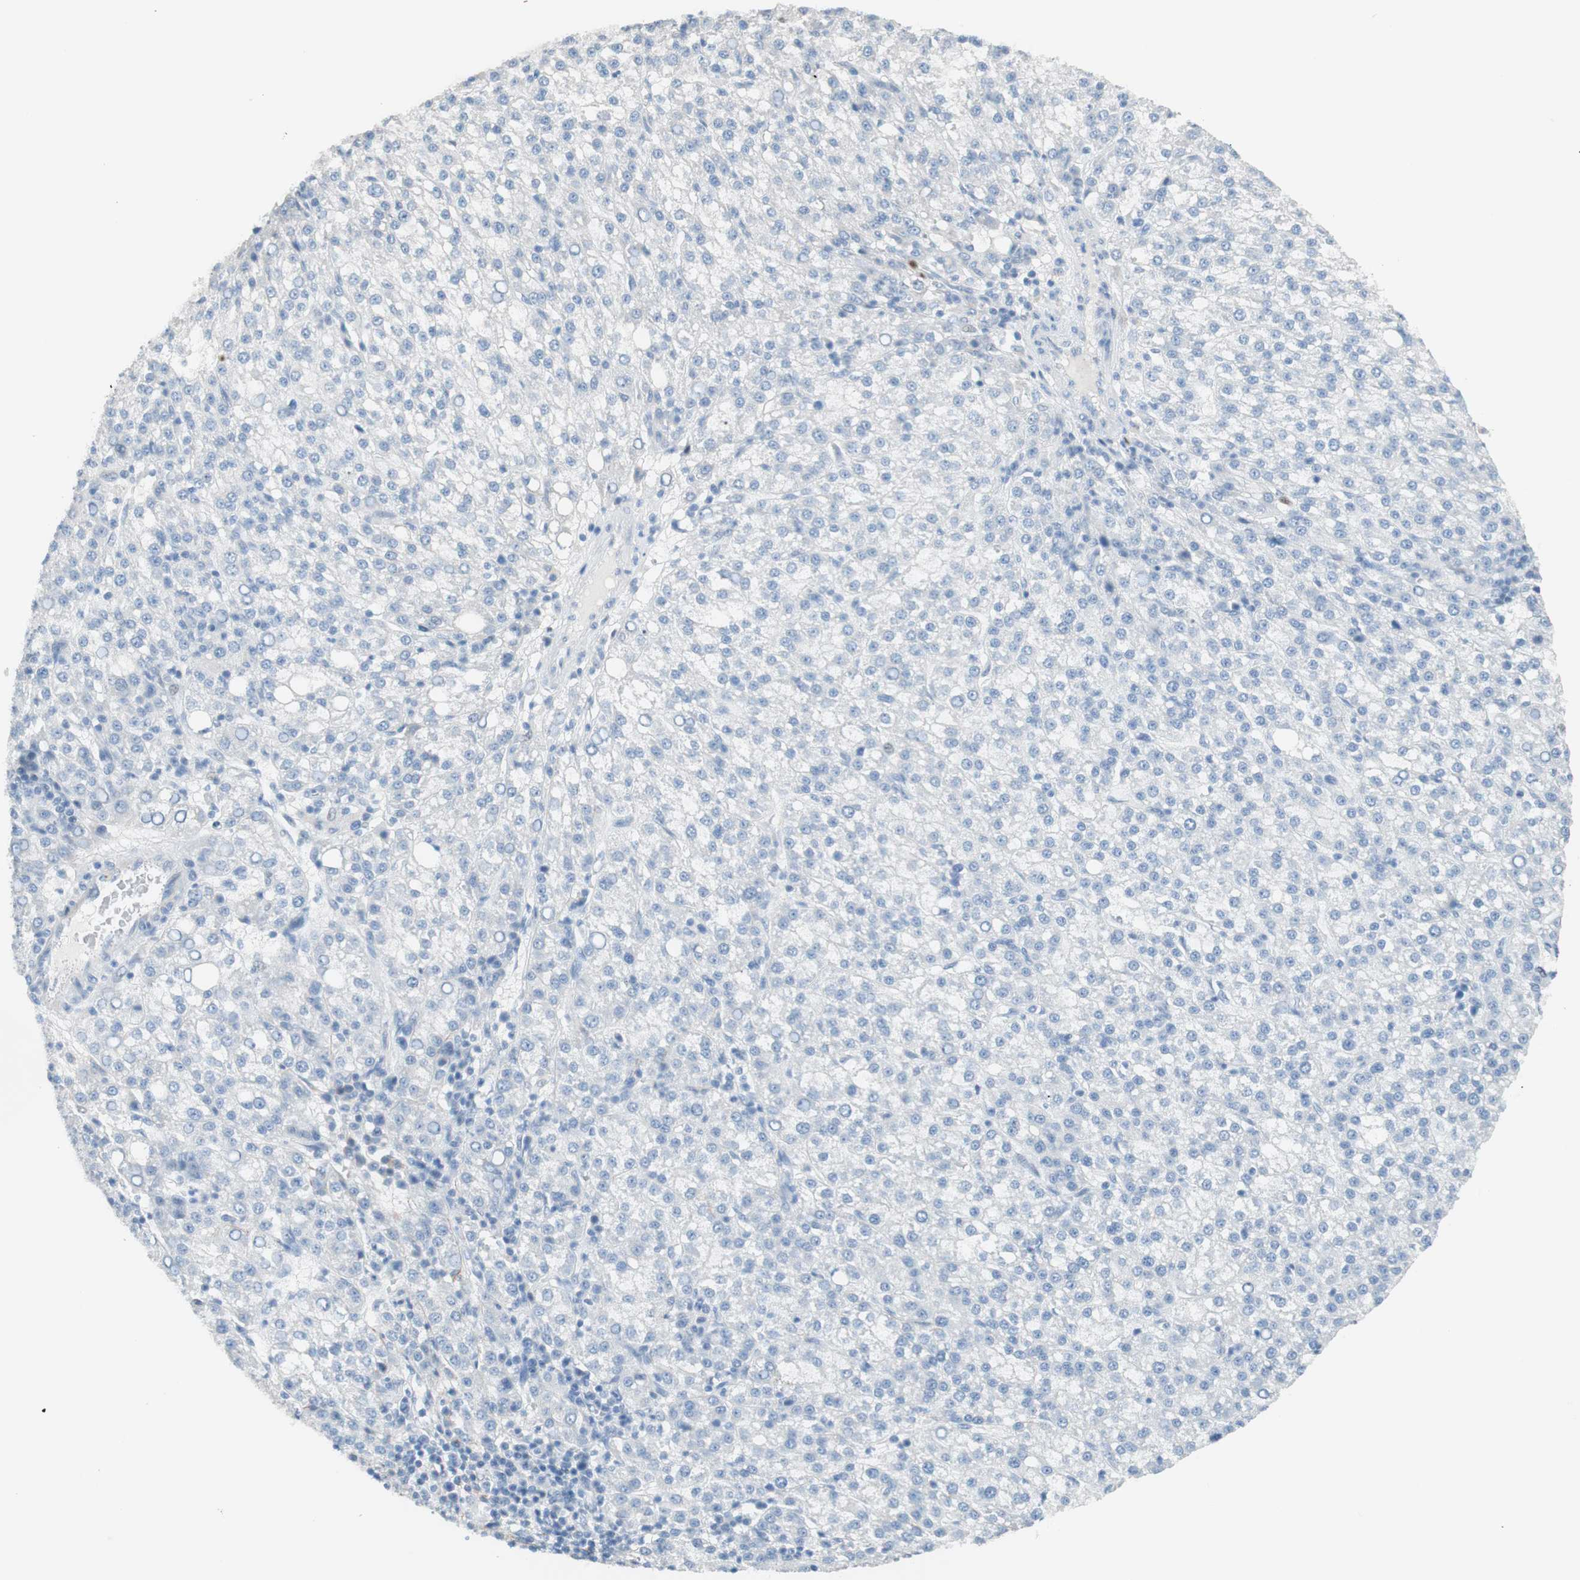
{"staining": {"intensity": "negative", "quantity": "none", "location": "none"}, "tissue": "liver cancer", "cell_type": "Tumor cells", "image_type": "cancer", "snomed": [{"axis": "morphology", "description": "Carcinoma, Hepatocellular, NOS"}, {"axis": "topography", "description": "Liver"}], "caption": "Micrograph shows no protein positivity in tumor cells of liver hepatocellular carcinoma tissue. The staining is performed using DAB brown chromogen with nuclei counter-stained in using hematoxylin.", "gene": "FOSL1", "patient": {"sex": "female", "age": 58}}